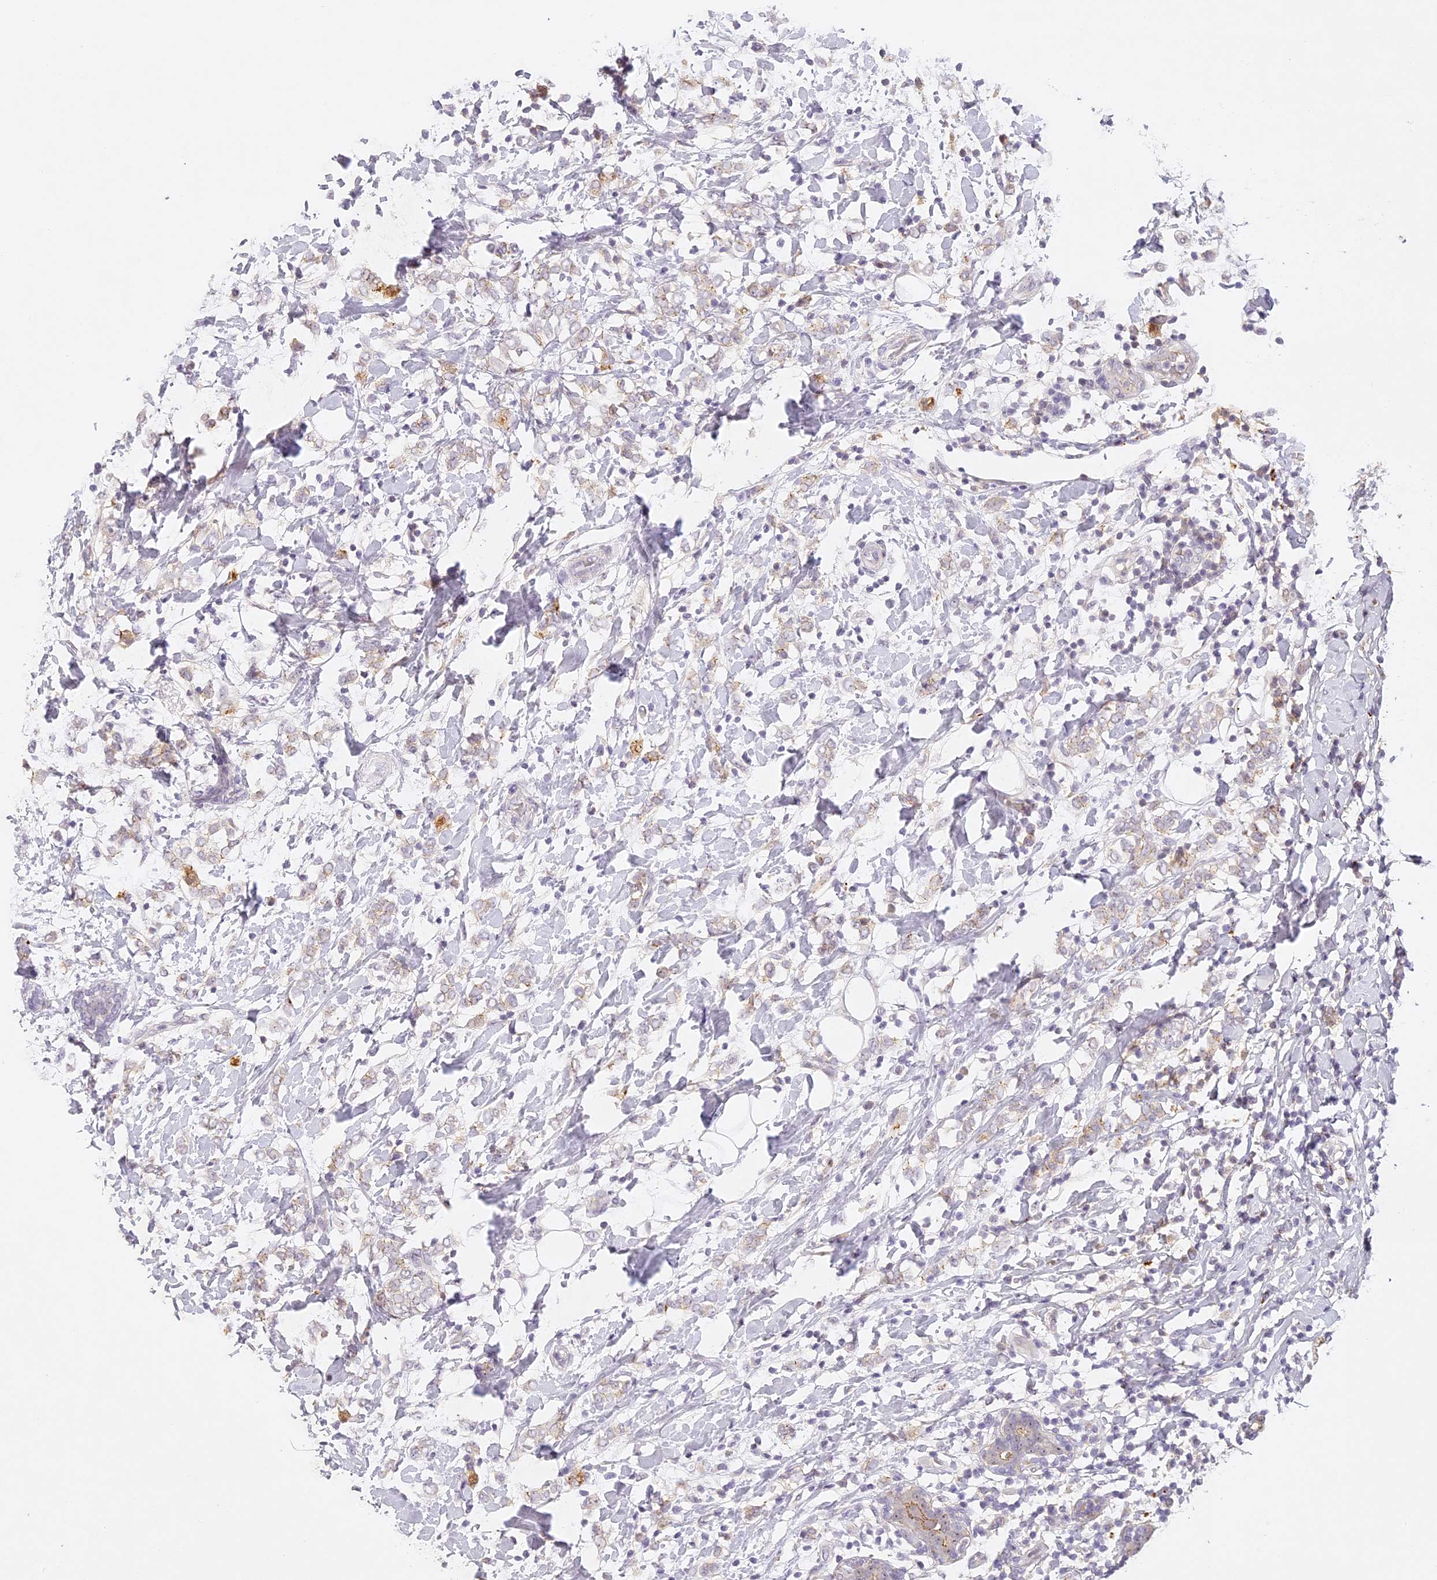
{"staining": {"intensity": "weak", "quantity": "<25%", "location": "cytoplasmic/membranous"}, "tissue": "breast cancer", "cell_type": "Tumor cells", "image_type": "cancer", "snomed": [{"axis": "morphology", "description": "Normal tissue, NOS"}, {"axis": "morphology", "description": "Lobular carcinoma"}, {"axis": "topography", "description": "Breast"}], "caption": "The histopathology image shows no significant staining in tumor cells of breast cancer (lobular carcinoma).", "gene": "ELL3", "patient": {"sex": "female", "age": 47}}